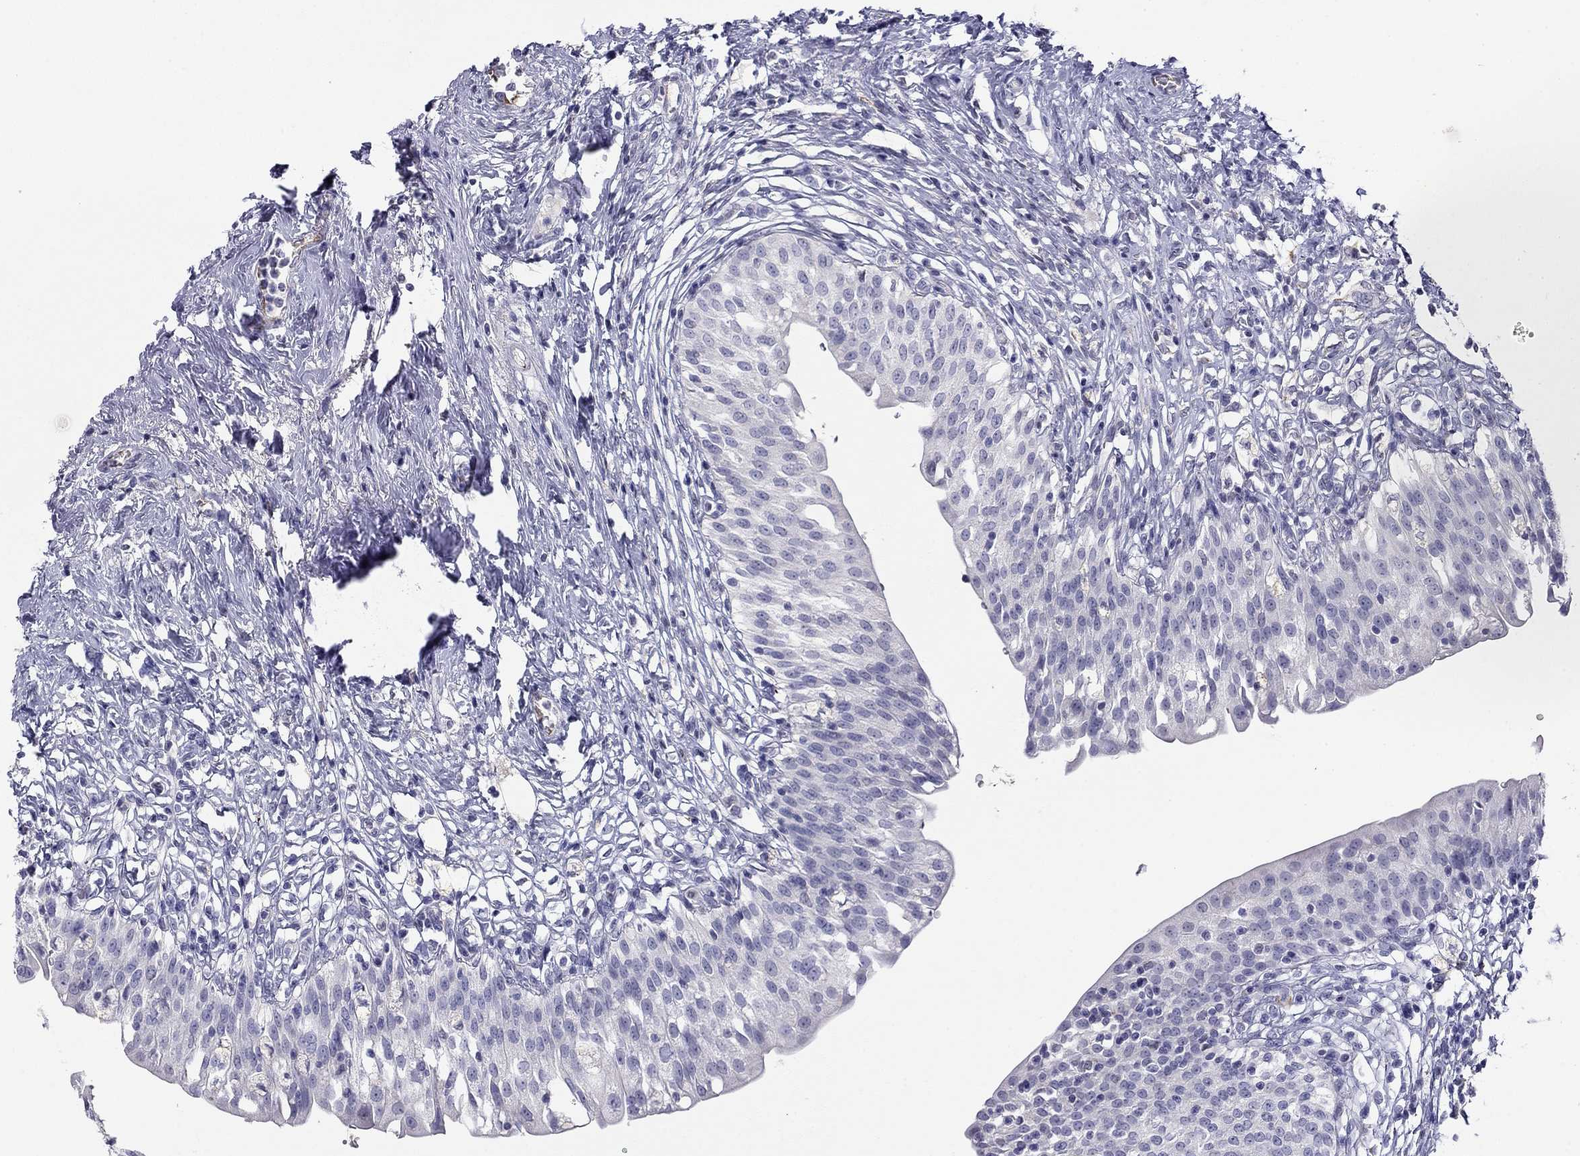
{"staining": {"intensity": "negative", "quantity": "none", "location": "none"}, "tissue": "urinary bladder", "cell_type": "Urothelial cells", "image_type": "normal", "snomed": [{"axis": "morphology", "description": "Normal tissue, NOS"}, {"axis": "topography", "description": "Urinary bladder"}], "caption": "Photomicrograph shows no protein expression in urothelial cells of benign urinary bladder. (DAB immunohistochemistry visualized using brightfield microscopy, high magnification).", "gene": "RTL1", "patient": {"sex": "male", "age": 76}}